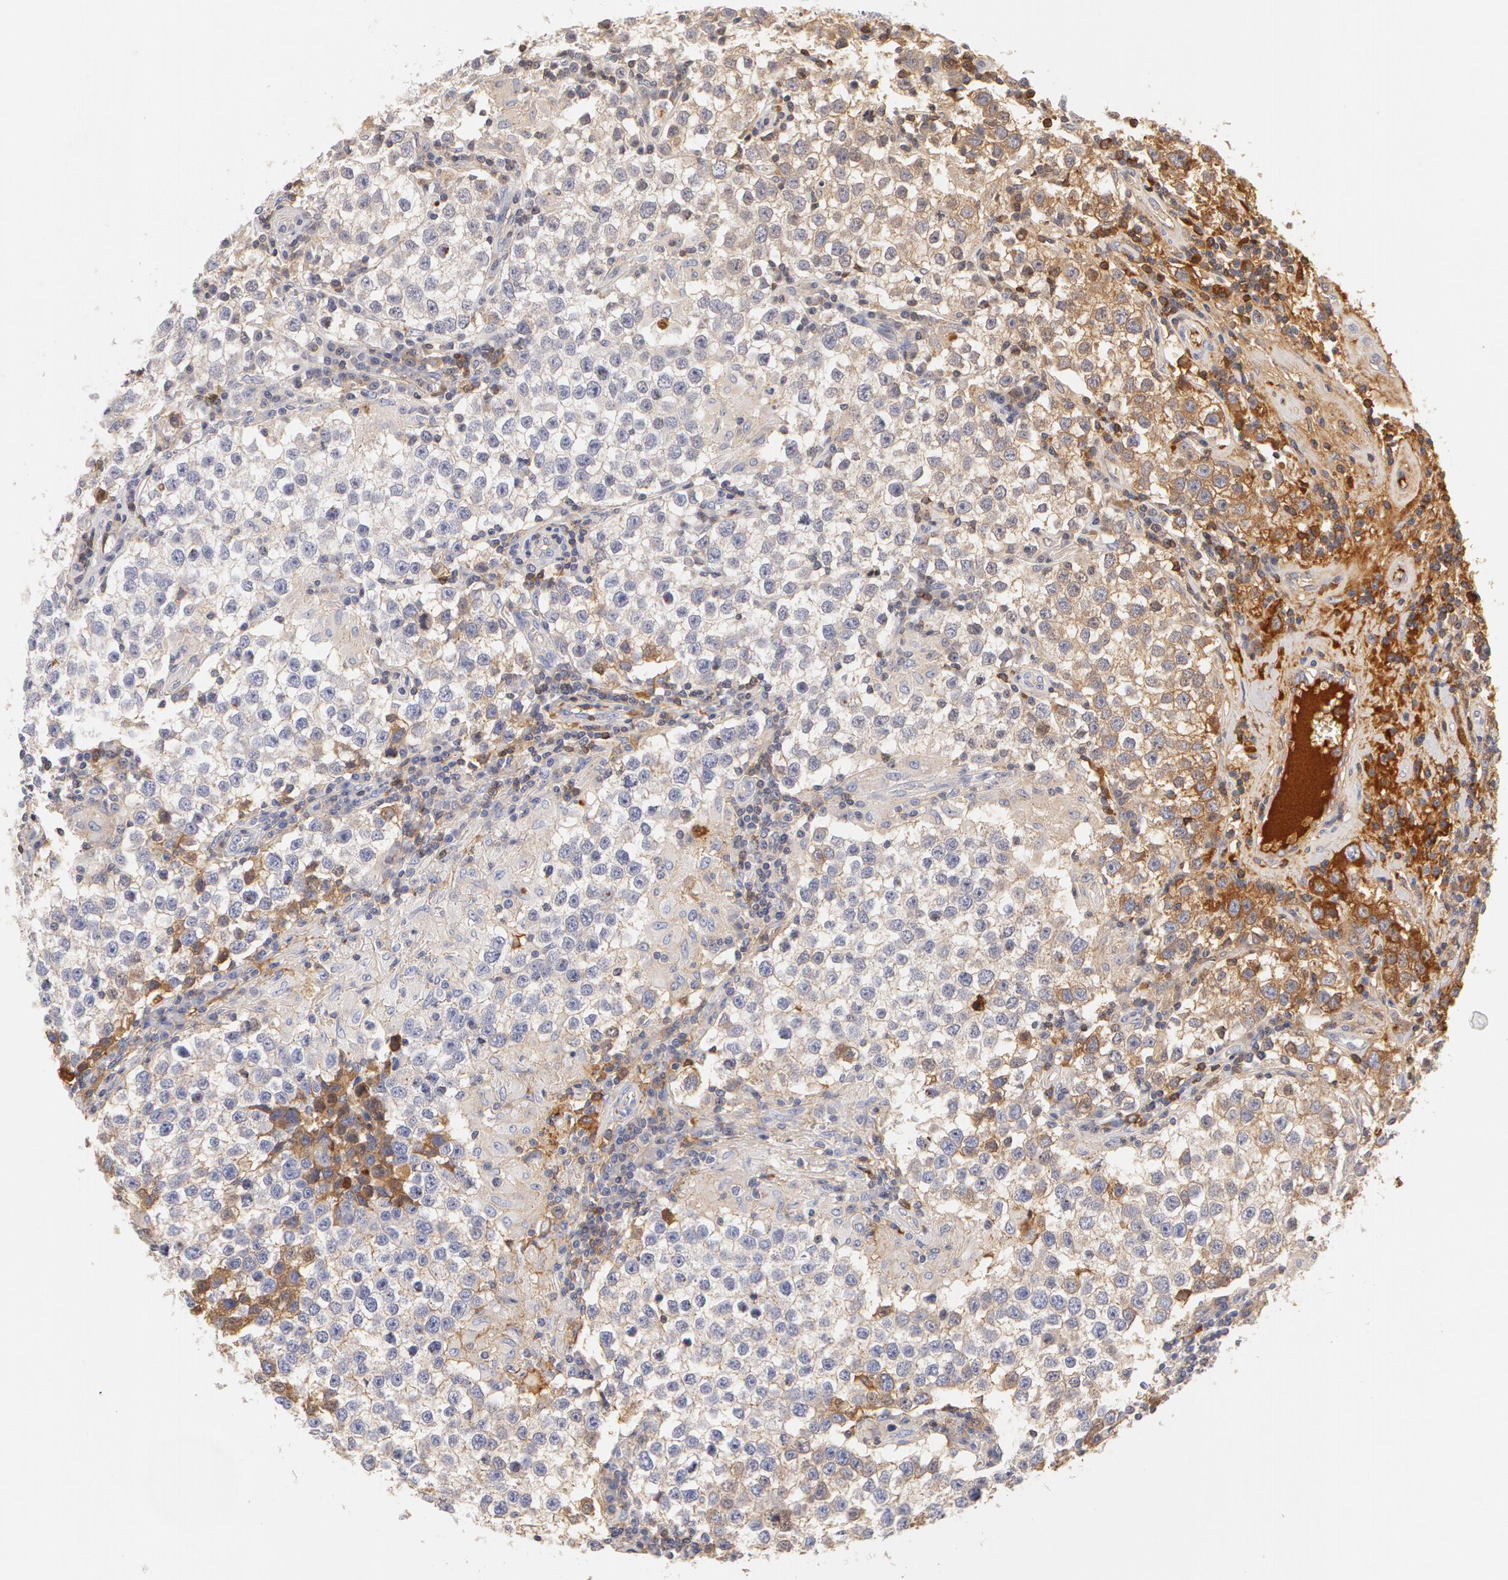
{"staining": {"intensity": "moderate", "quantity": "25%-75%", "location": "cytoplasmic/membranous"}, "tissue": "testis cancer", "cell_type": "Tumor cells", "image_type": "cancer", "snomed": [{"axis": "morphology", "description": "Seminoma, NOS"}, {"axis": "topography", "description": "Testis"}], "caption": "Immunohistochemistry (IHC) micrograph of neoplastic tissue: human testis cancer (seminoma) stained using immunohistochemistry (IHC) reveals medium levels of moderate protein expression localized specifically in the cytoplasmic/membranous of tumor cells, appearing as a cytoplasmic/membranous brown color.", "gene": "GC", "patient": {"sex": "male", "age": 36}}